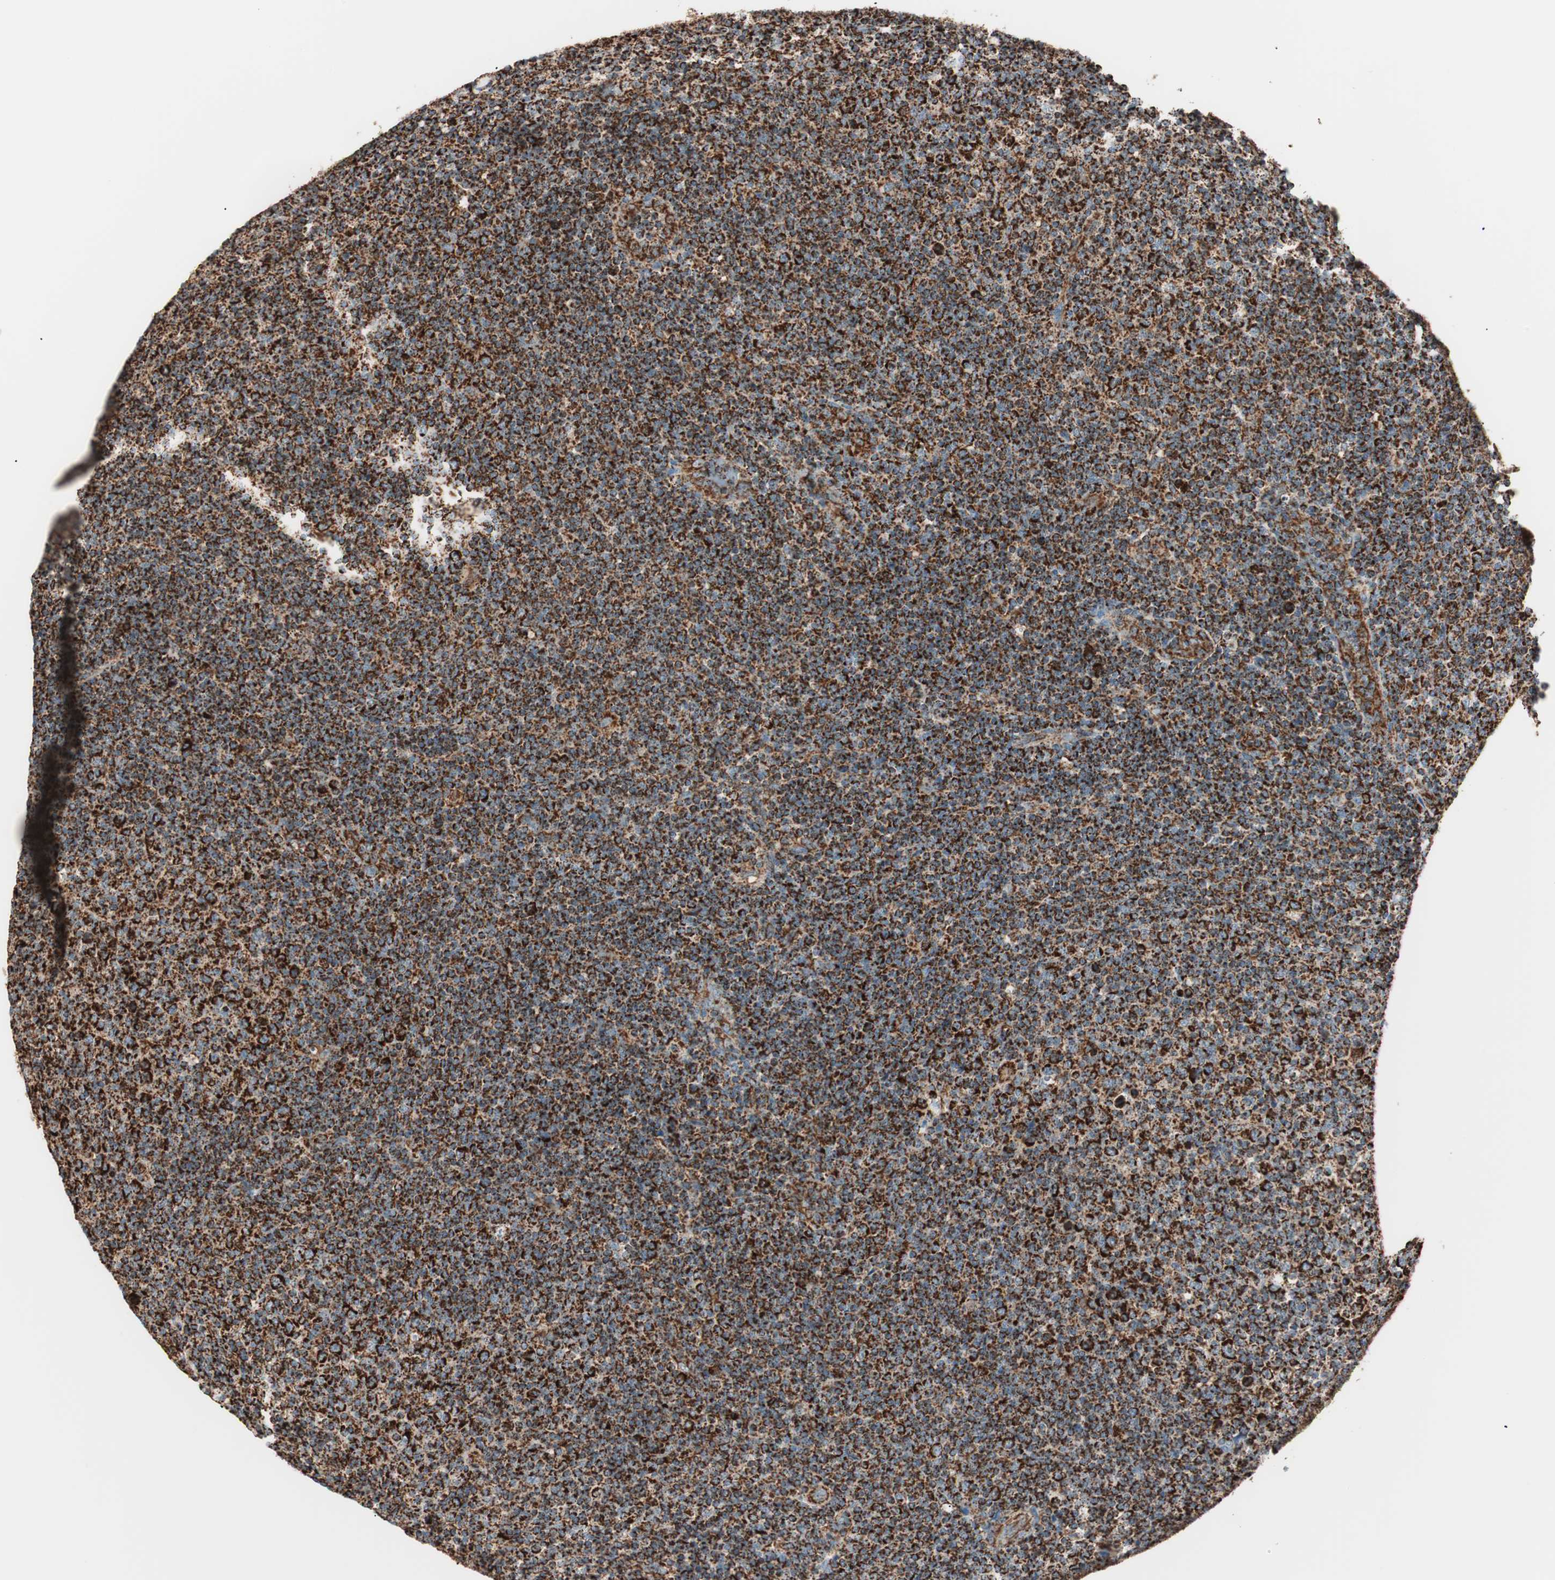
{"staining": {"intensity": "strong", "quantity": ">75%", "location": "cytoplasmic/membranous"}, "tissue": "lymphoma", "cell_type": "Tumor cells", "image_type": "cancer", "snomed": [{"axis": "morphology", "description": "Malignant lymphoma, non-Hodgkin's type, Low grade"}, {"axis": "topography", "description": "Lymph node"}], "caption": "Protein analysis of lymphoma tissue displays strong cytoplasmic/membranous positivity in approximately >75% of tumor cells.", "gene": "TOMM22", "patient": {"sex": "male", "age": 70}}